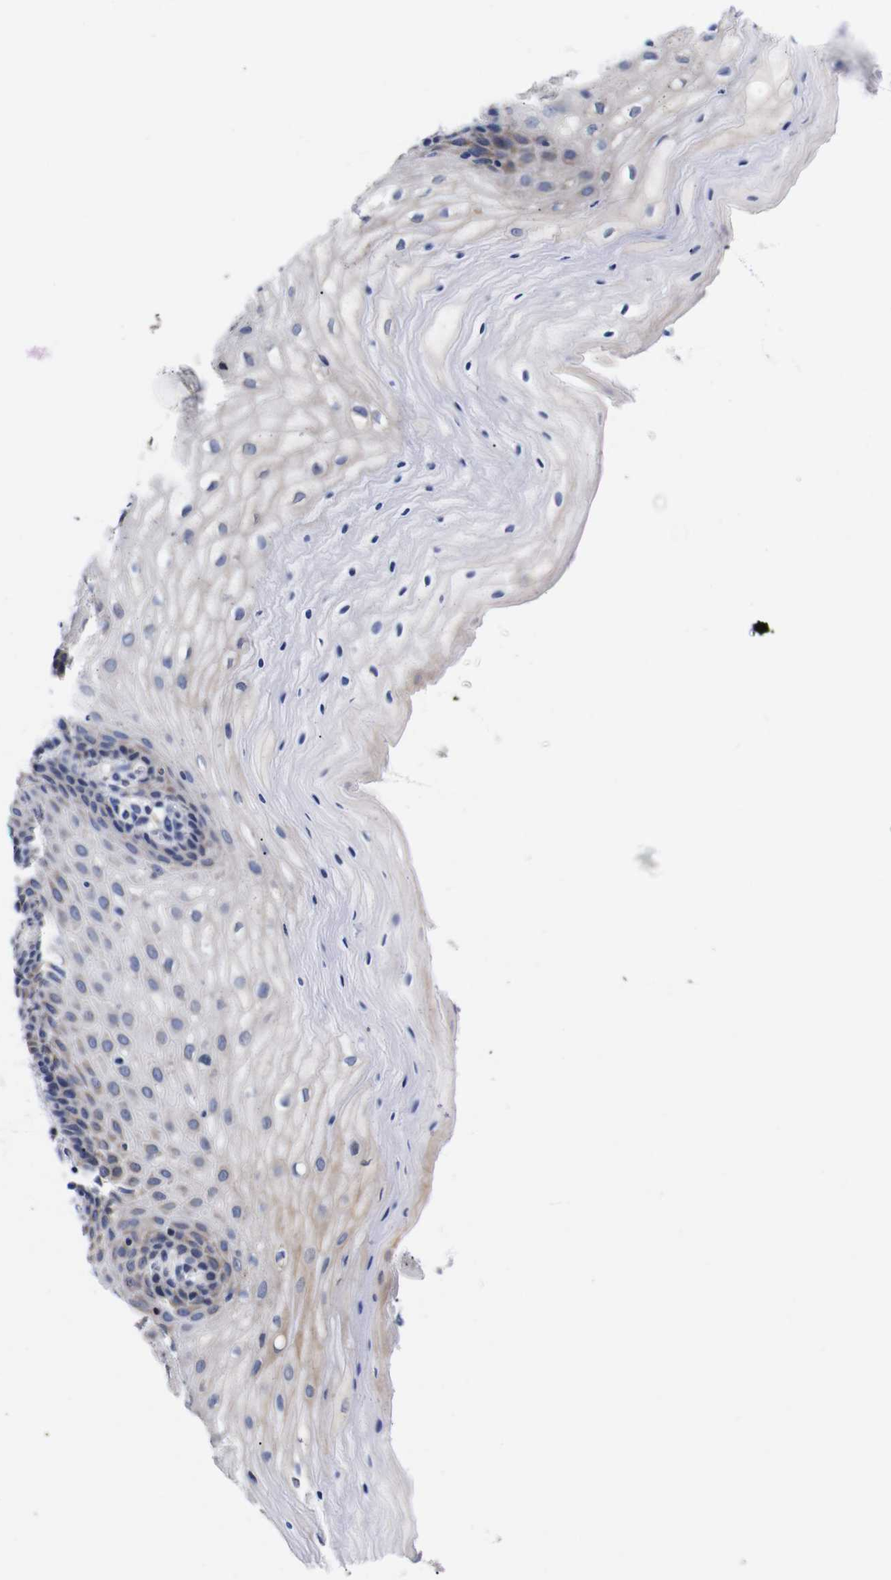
{"staining": {"intensity": "moderate", "quantity": ">75%", "location": "cytoplasmic/membranous"}, "tissue": "cervix", "cell_type": "Glandular cells", "image_type": "normal", "snomed": [{"axis": "morphology", "description": "Normal tissue, NOS"}, {"axis": "topography", "description": "Cervix"}], "caption": "A brown stain highlights moderate cytoplasmic/membranous positivity of a protein in glandular cells of normal human cervix.", "gene": "OPN3", "patient": {"sex": "female", "age": 55}}